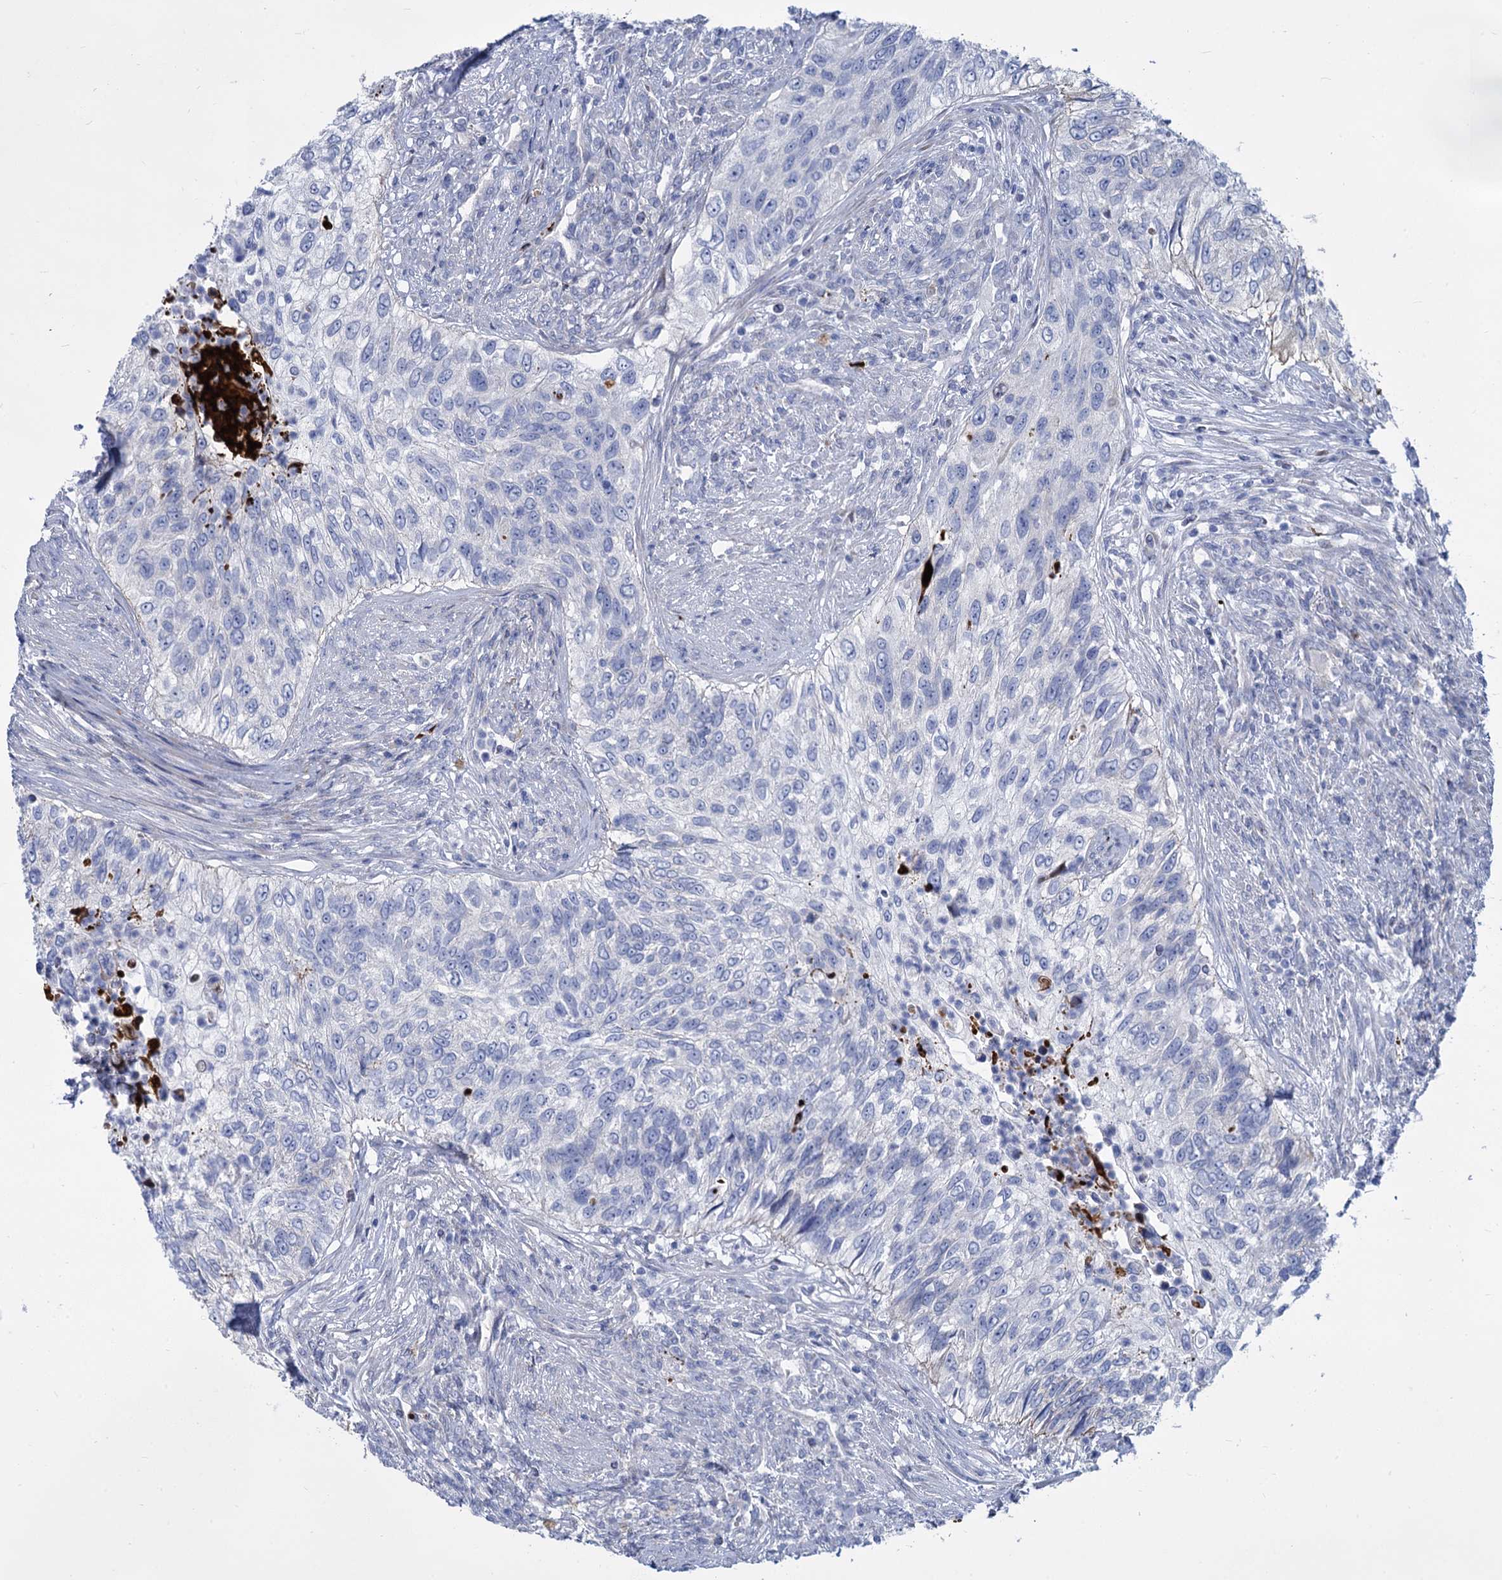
{"staining": {"intensity": "negative", "quantity": "none", "location": "none"}, "tissue": "urothelial cancer", "cell_type": "Tumor cells", "image_type": "cancer", "snomed": [{"axis": "morphology", "description": "Urothelial carcinoma, High grade"}, {"axis": "topography", "description": "Urinary bladder"}], "caption": "Human urothelial cancer stained for a protein using immunohistochemistry demonstrates no expression in tumor cells.", "gene": "TRIM77", "patient": {"sex": "female", "age": 60}}